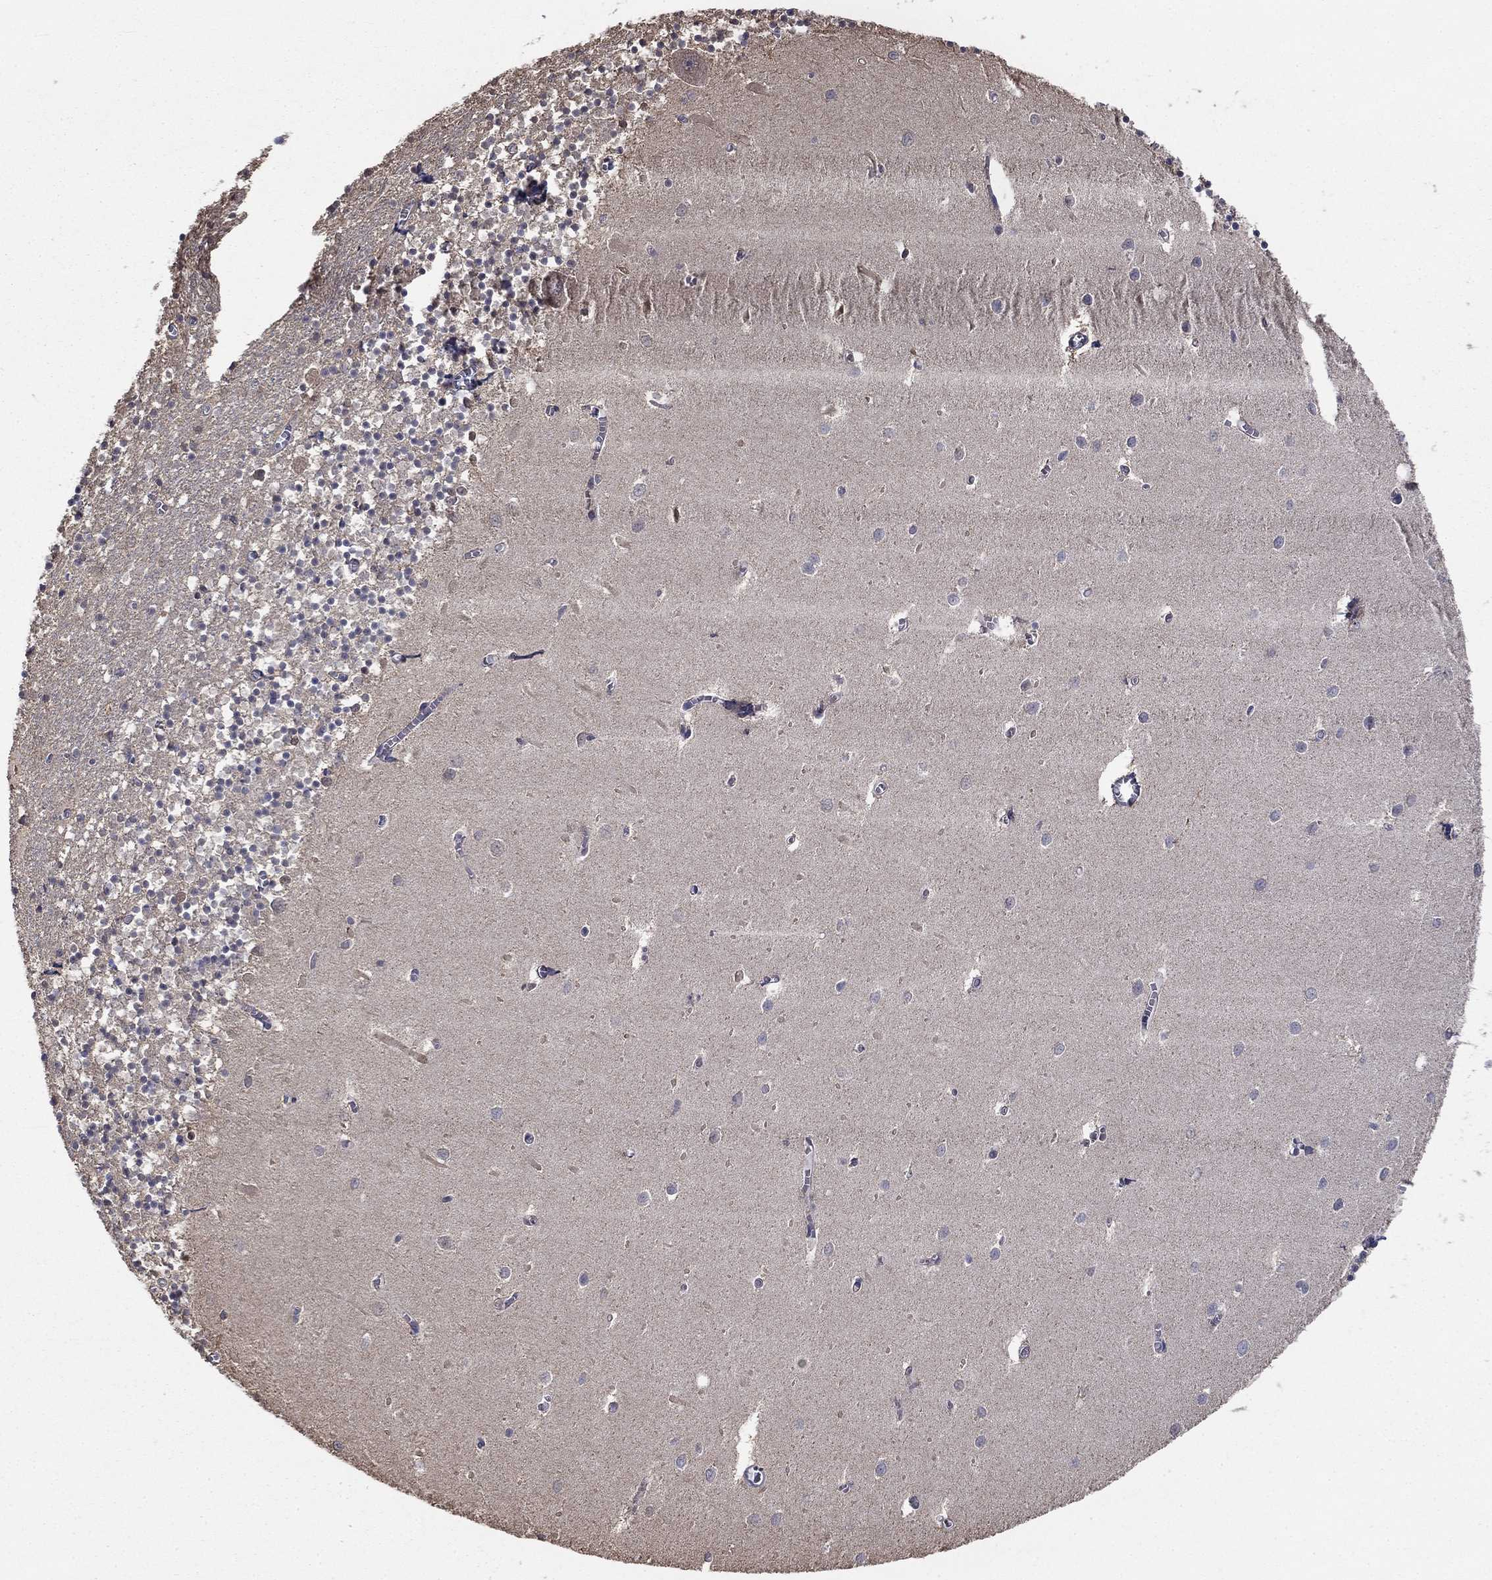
{"staining": {"intensity": "negative", "quantity": "none", "location": "none"}, "tissue": "cerebellum", "cell_type": "Cells in granular layer", "image_type": "normal", "snomed": [{"axis": "morphology", "description": "Normal tissue, NOS"}, {"axis": "topography", "description": "Cerebellum"}], "caption": "Immunohistochemistry (IHC) histopathology image of unremarkable cerebellum: cerebellum stained with DAB demonstrates no significant protein positivity in cells in granular layer.", "gene": "RNF114", "patient": {"sex": "female", "age": 64}}